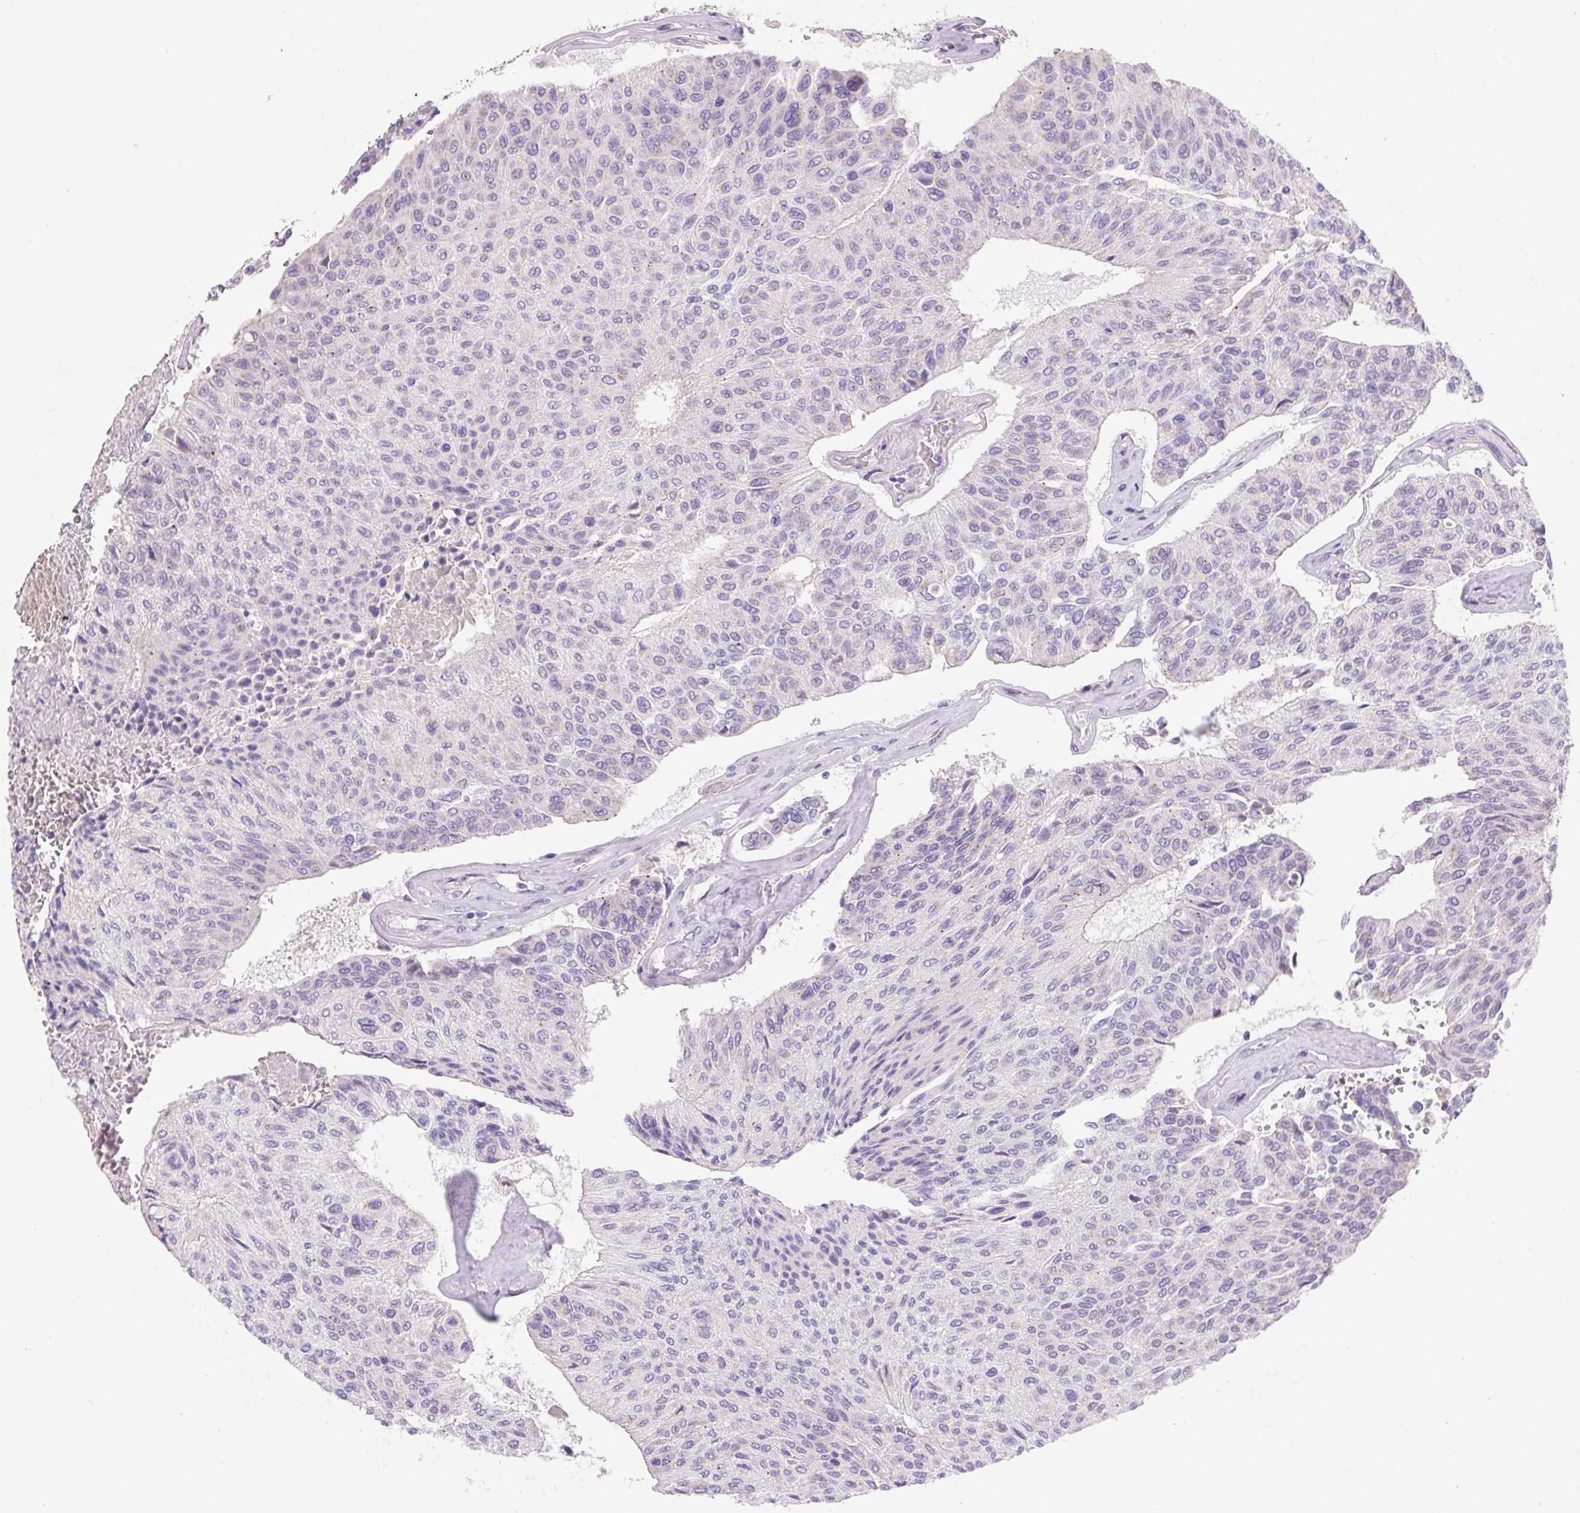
{"staining": {"intensity": "negative", "quantity": "none", "location": "none"}, "tissue": "urothelial cancer", "cell_type": "Tumor cells", "image_type": "cancer", "snomed": [{"axis": "morphology", "description": "Urothelial carcinoma, High grade"}, {"axis": "topography", "description": "Urinary bladder"}], "caption": "This is an immunohistochemistry photomicrograph of high-grade urothelial carcinoma. There is no positivity in tumor cells.", "gene": "DPPA5", "patient": {"sex": "male", "age": 66}}